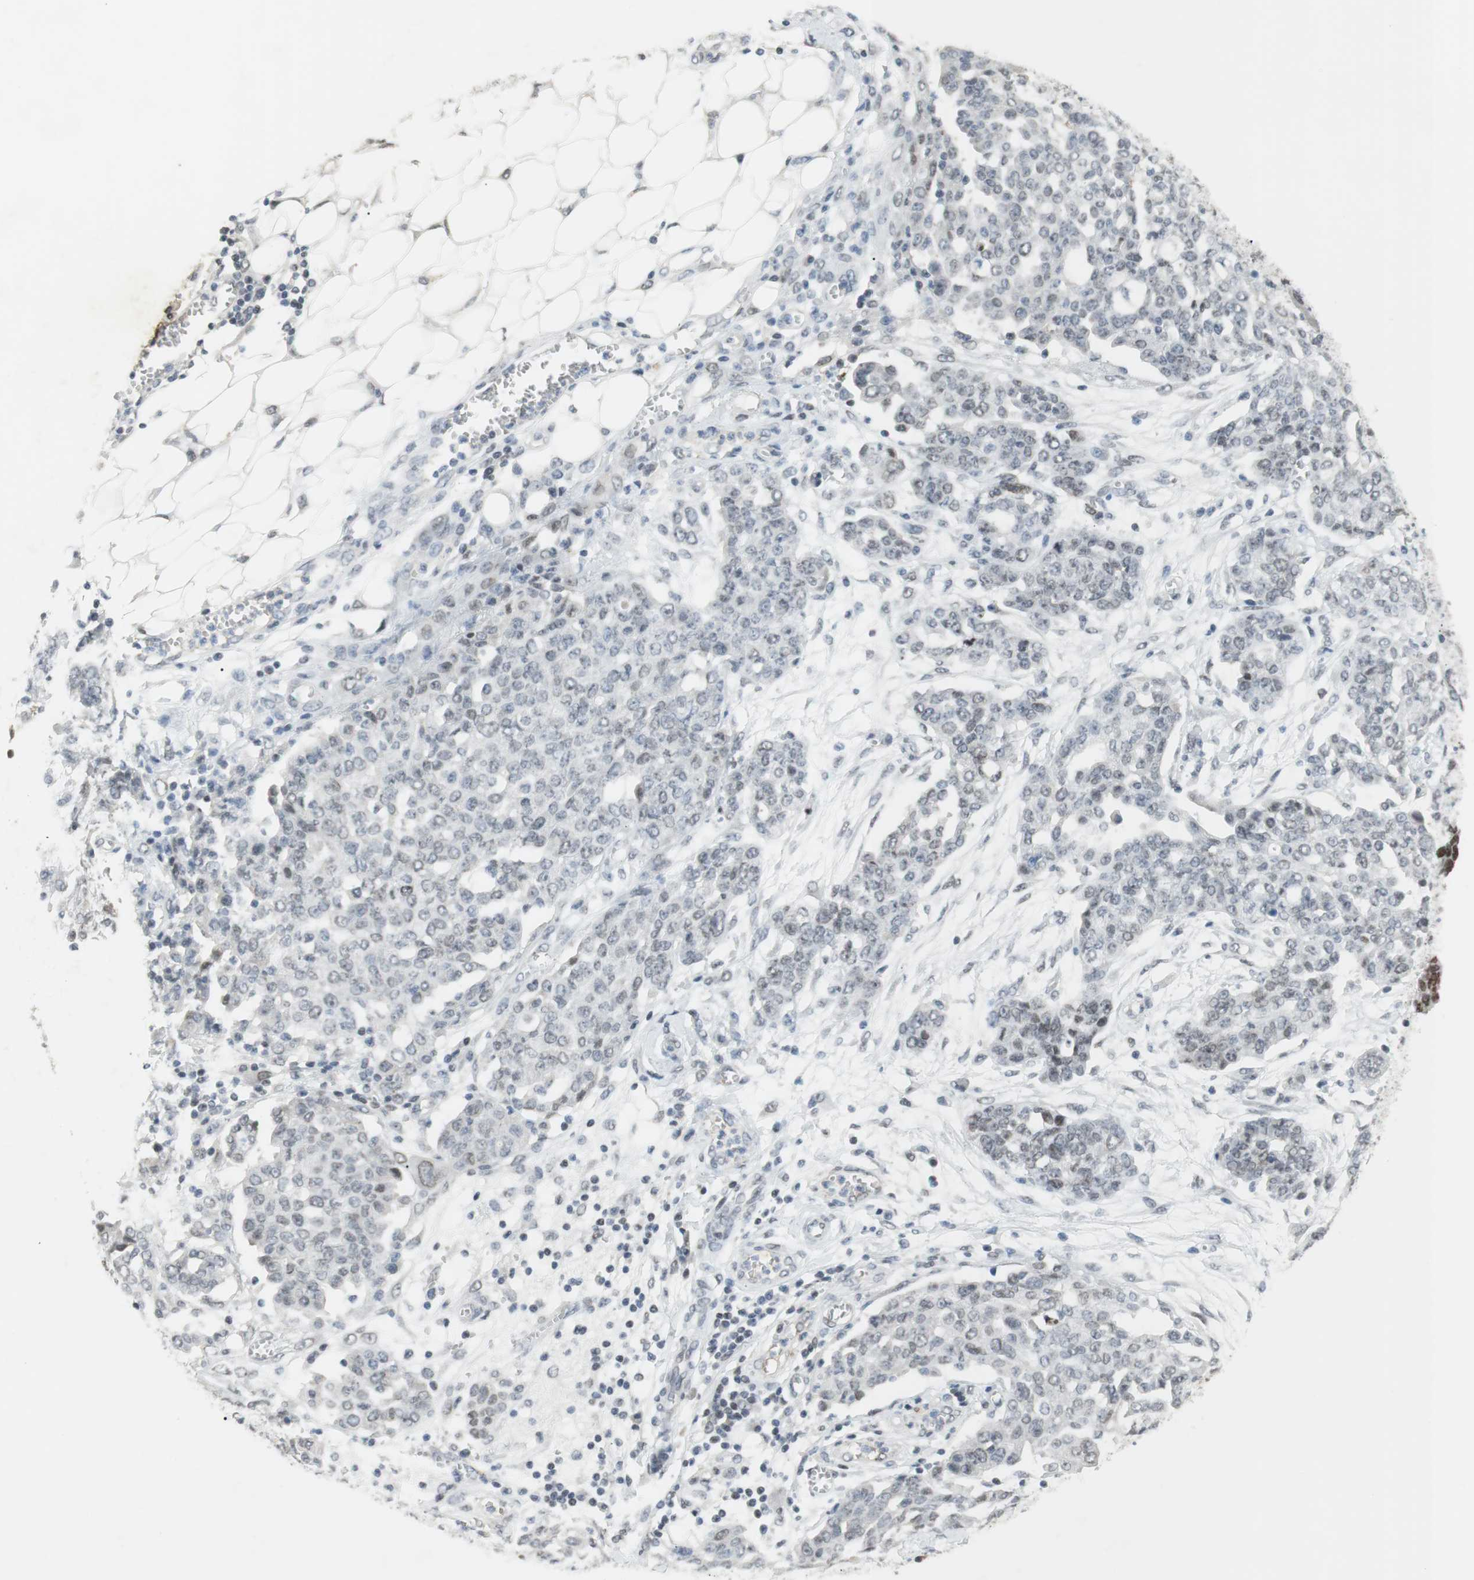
{"staining": {"intensity": "weak", "quantity": "<25%", "location": "nuclear"}, "tissue": "ovarian cancer", "cell_type": "Tumor cells", "image_type": "cancer", "snomed": [{"axis": "morphology", "description": "Cystadenocarcinoma, serous, NOS"}, {"axis": "topography", "description": "Soft tissue"}, {"axis": "topography", "description": "Ovary"}], "caption": "There is no significant positivity in tumor cells of ovarian cancer (serous cystadenocarcinoma).", "gene": "BMI1", "patient": {"sex": "female", "age": 57}}